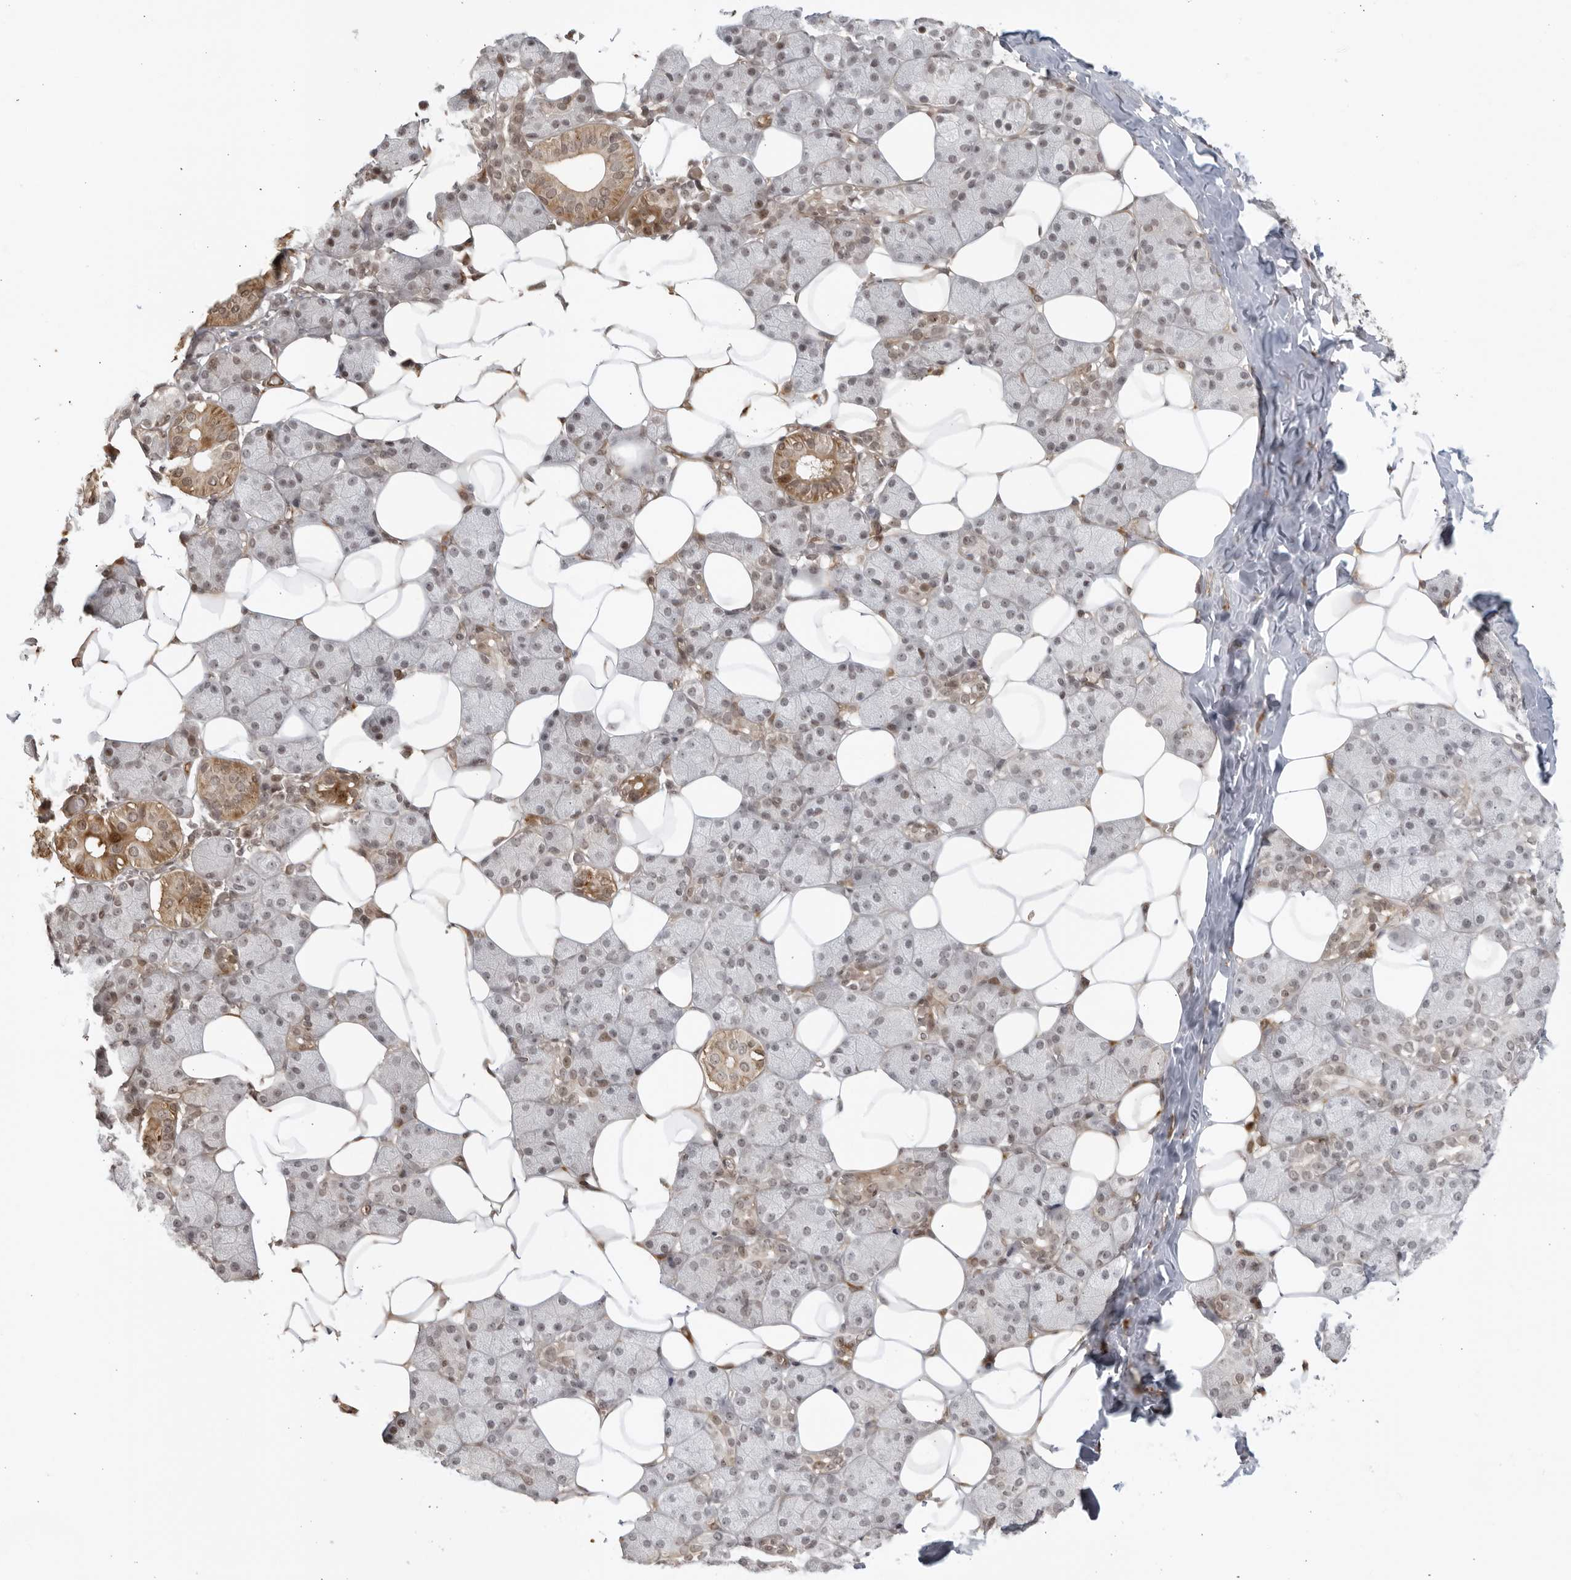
{"staining": {"intensity": "weak", "quantity": "25%-75%", "location": "cytoplasmic/membranous,nuclear"}, "tissue": "salivary gland", "cell_type": "Glandular cells", "image_type": "normal", "snomed": [{"axis": "morphology", "description": "Normal tissue, NOS"}, {"axis": "topography", "description": "Salivary gland"}], "caption": "Immunohistochemical staining of benign human salivary gland shows 25%-75% levels of weak cytoplasmic/membranous,nuclear protein expression in about 25%-75% of glandular cells. (IHC, brightfield microscopy, high magnification).", "gene": "TCF21", "patient": {"sex": "female", "age": 33}}